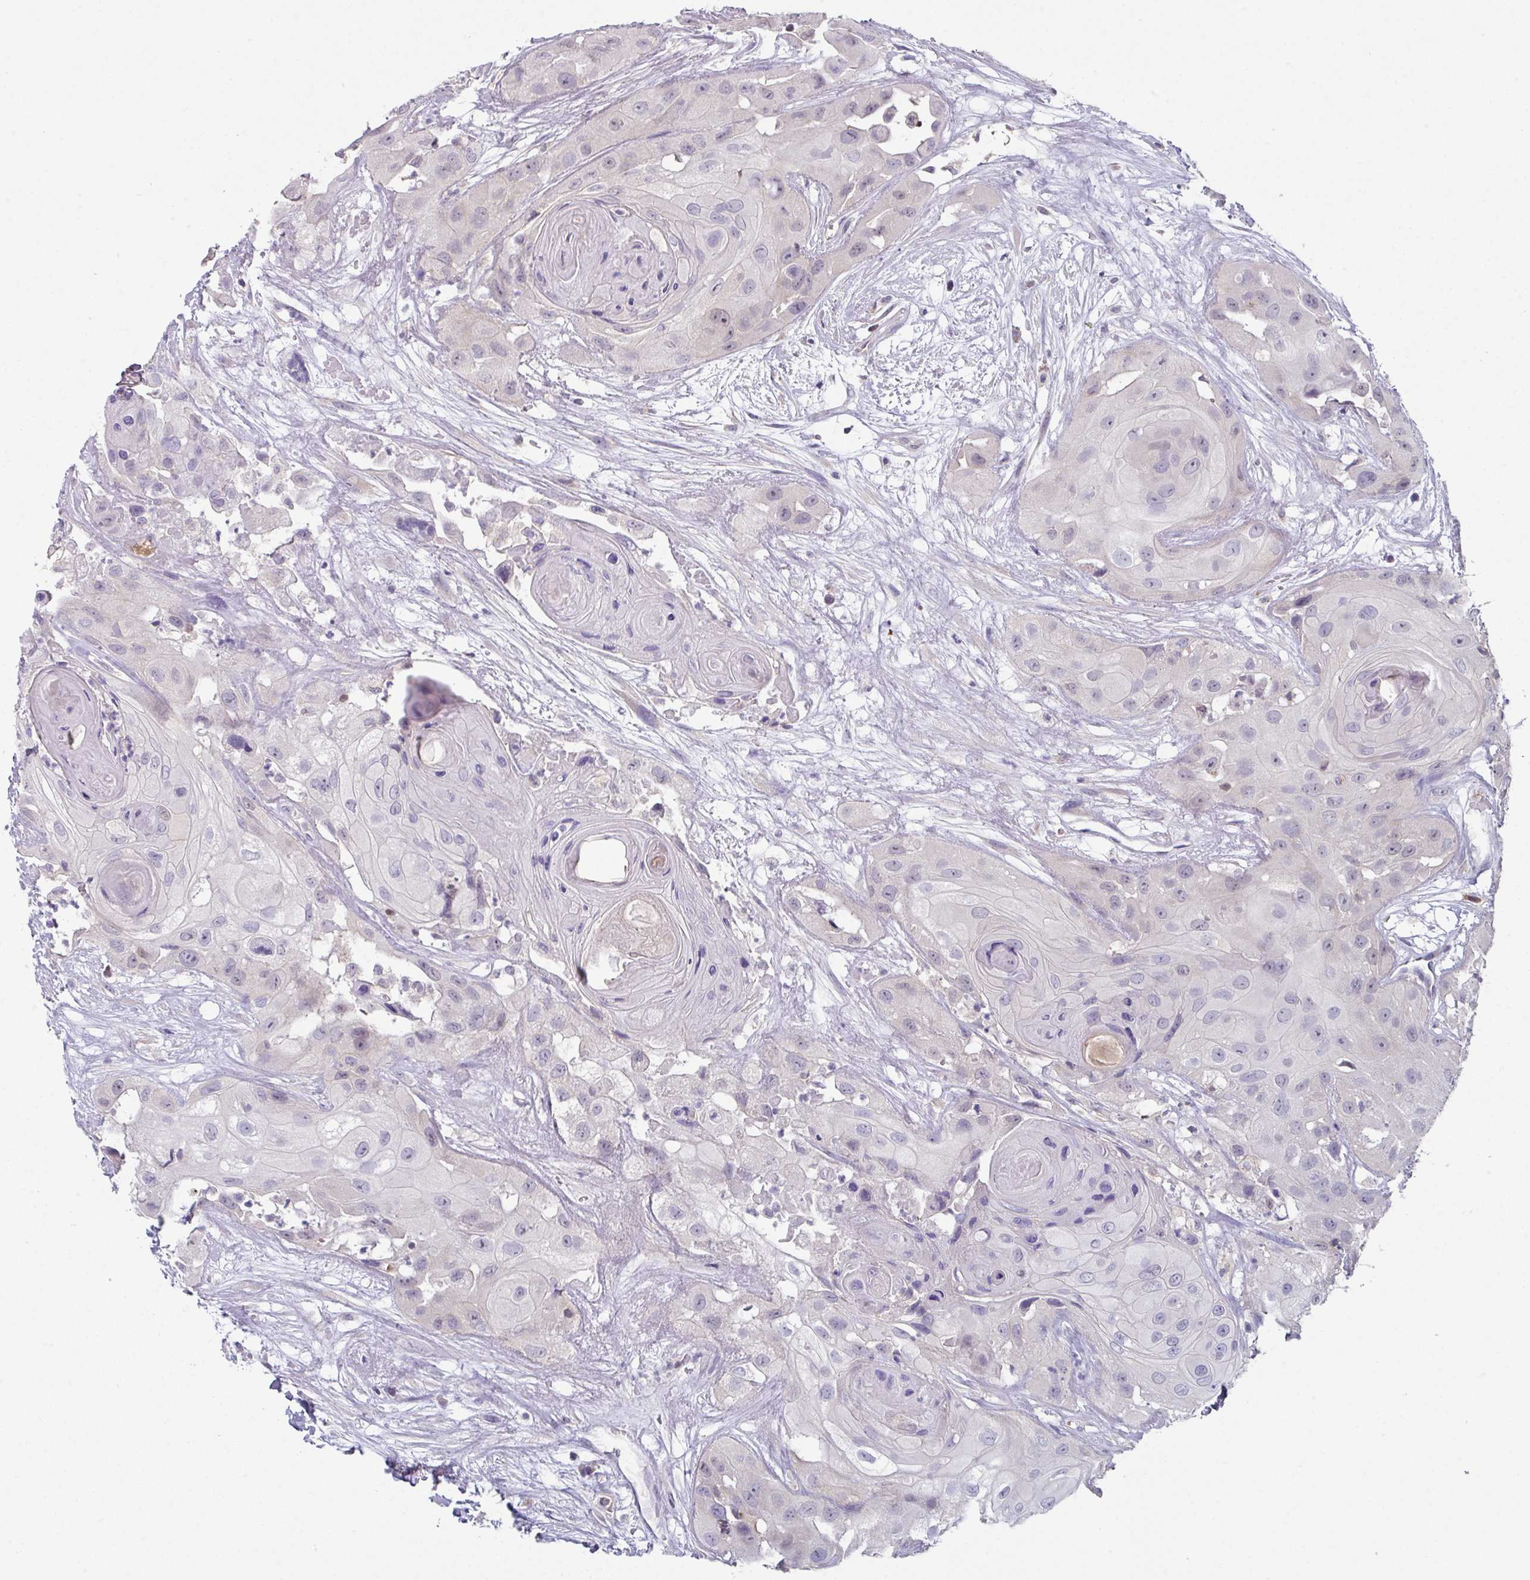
{"staining": {"intensity": "negative", "quantity": "none", "location": "none"}, "tissue": "head and neck cancer", "cell_type": "Tumor cells", "image_type": "cancer", "snomed": [{"axis": "morphology", "description": "Squamous cell carcinoma, NOS"}, {"axis": "topography", "description": "Head-Neck"}], "caption": "The histopathology image displays no staining of tumor cells in head and neck squamous cell carcinoma.", "gene": "DCAF12L2", "patient": {"sex": "male", "age": 83}}